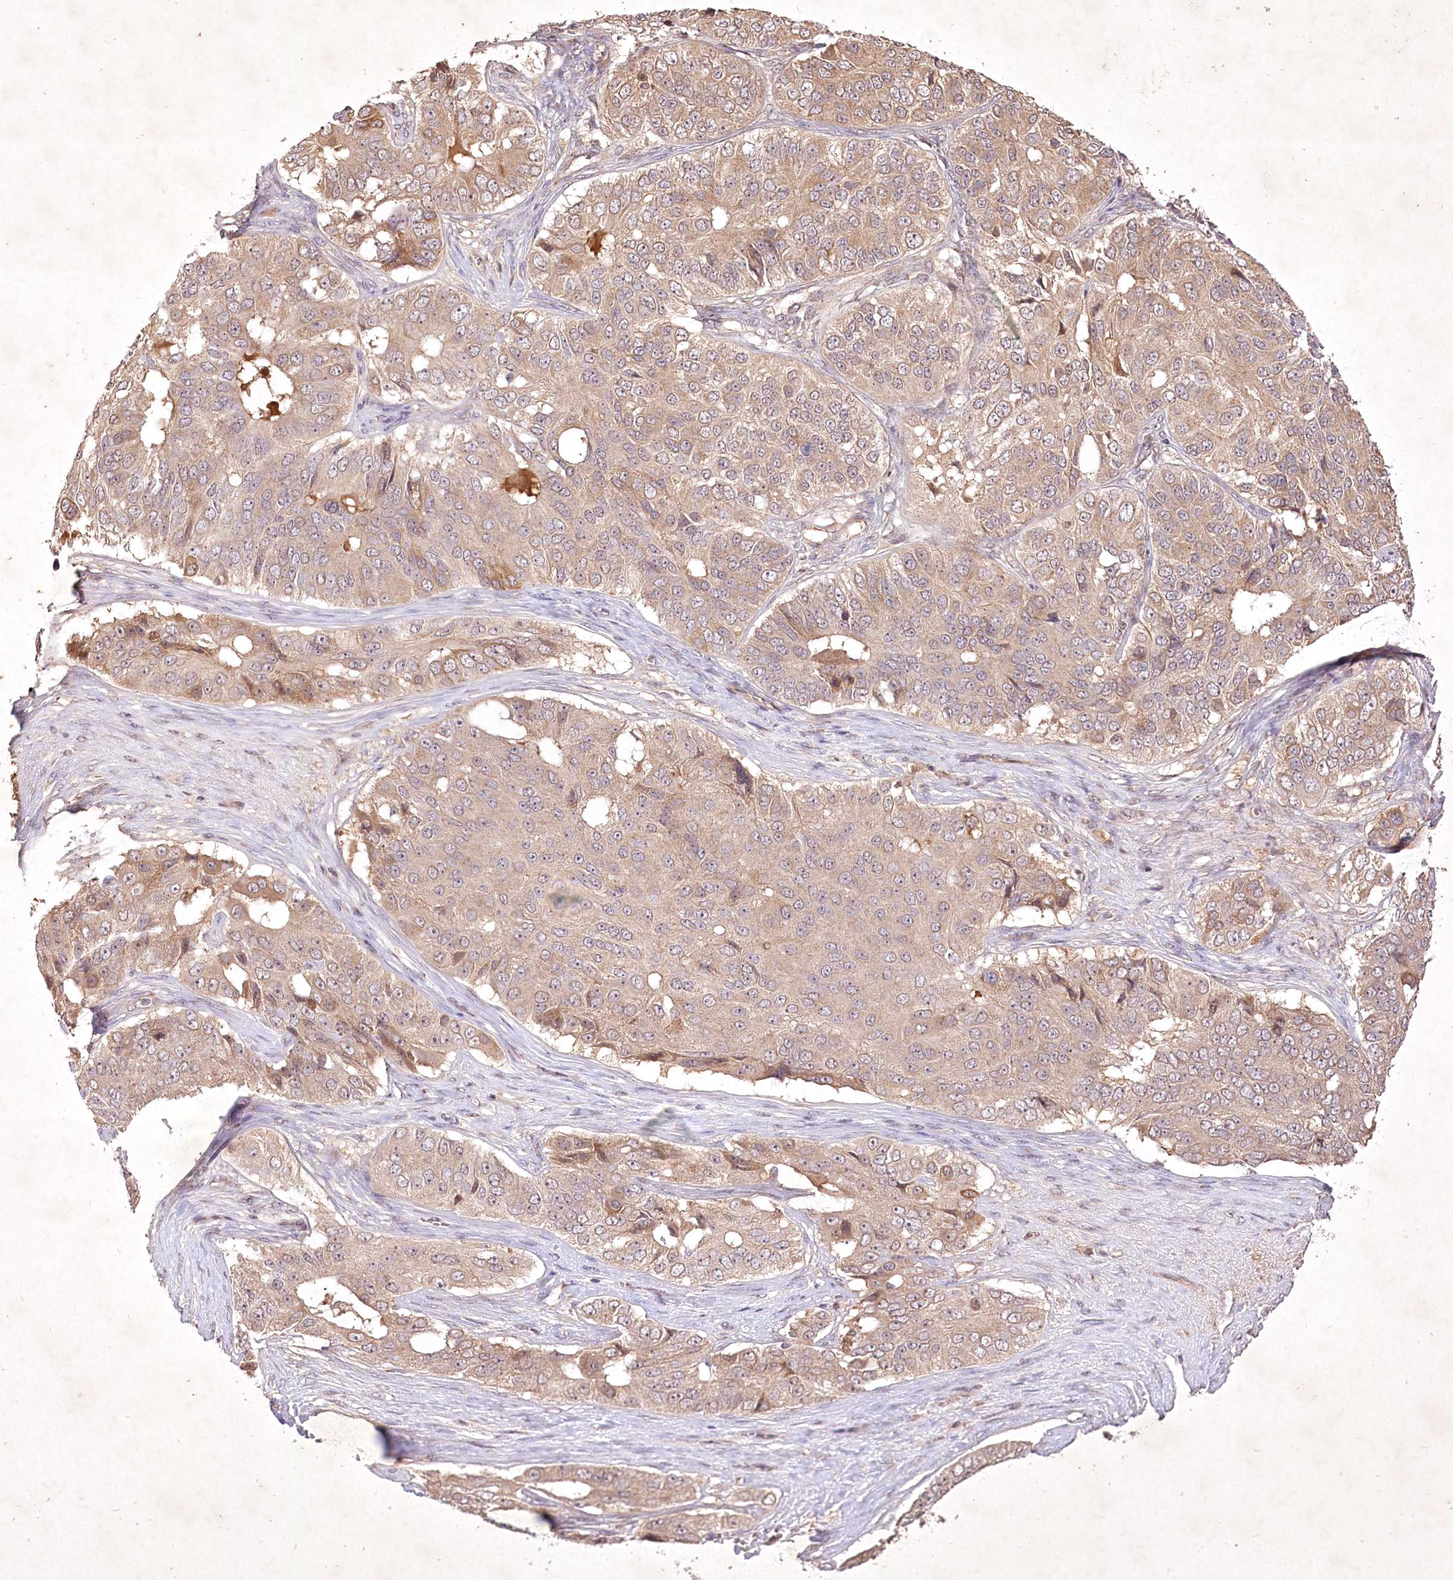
{"staining": {"intensity": "weak", "quantity": ">75%", "location": "cytoplasmic/membranous"}, "tissue": "ovarian cancer", "cell_type": "Tumor cells", "image_type": "cancer", "snomed": [{"axis": "morphology", "description": "Carcinoma, endometroid"}, {"axis": "topography", "description": "Ovary"}], "caption": "Brown immunohistochemical staining in ovarian cancer (endometroid carcinoma) shows weak cytoplasmic/membranous expression in approximately >75% of tumor cells.", "gene": "IRAK1BP1", "patient": {"sex": "female", "age": 51}}